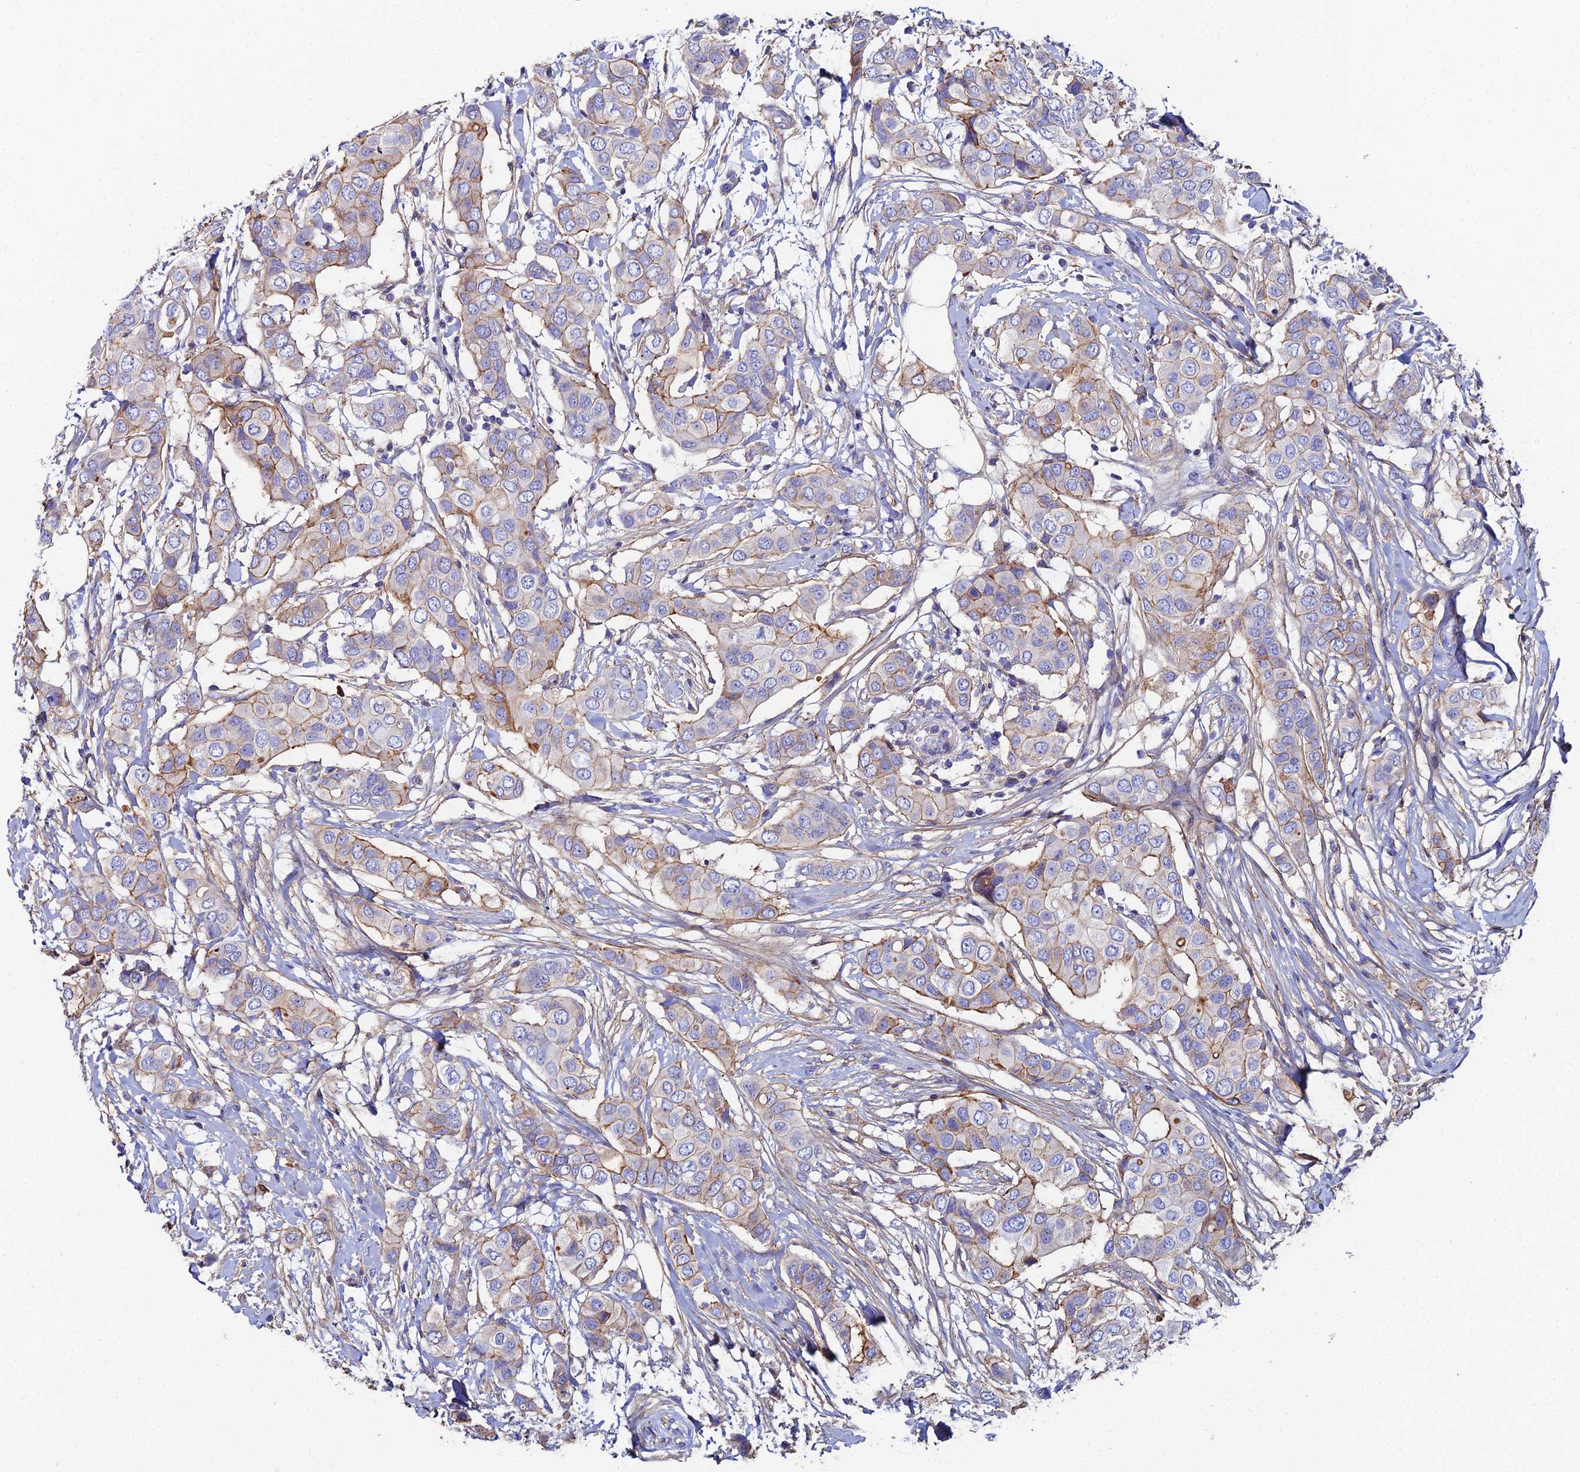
{"staining": {"intensity": "moderate", "quantity": "<25%", "location": "cytoplasmic/membranous"}, "tissue": "breast cancer", "cell_type": "Tumor cells", "image_type": "cancer", "snomed": [{"axis": "morphology", "description": "Lobular carcinoma"}, {"axis": "topography", "description": "Breast"}], "caption": "Lobular carcinoma (breast) stained for a protein shows moderate cytoplasmic/membranous positivity in tumor cells. (IHC, brightfield microscopy, high magnification).", "gene": "C6", "patient": {"sex": "female", "age": 51}}